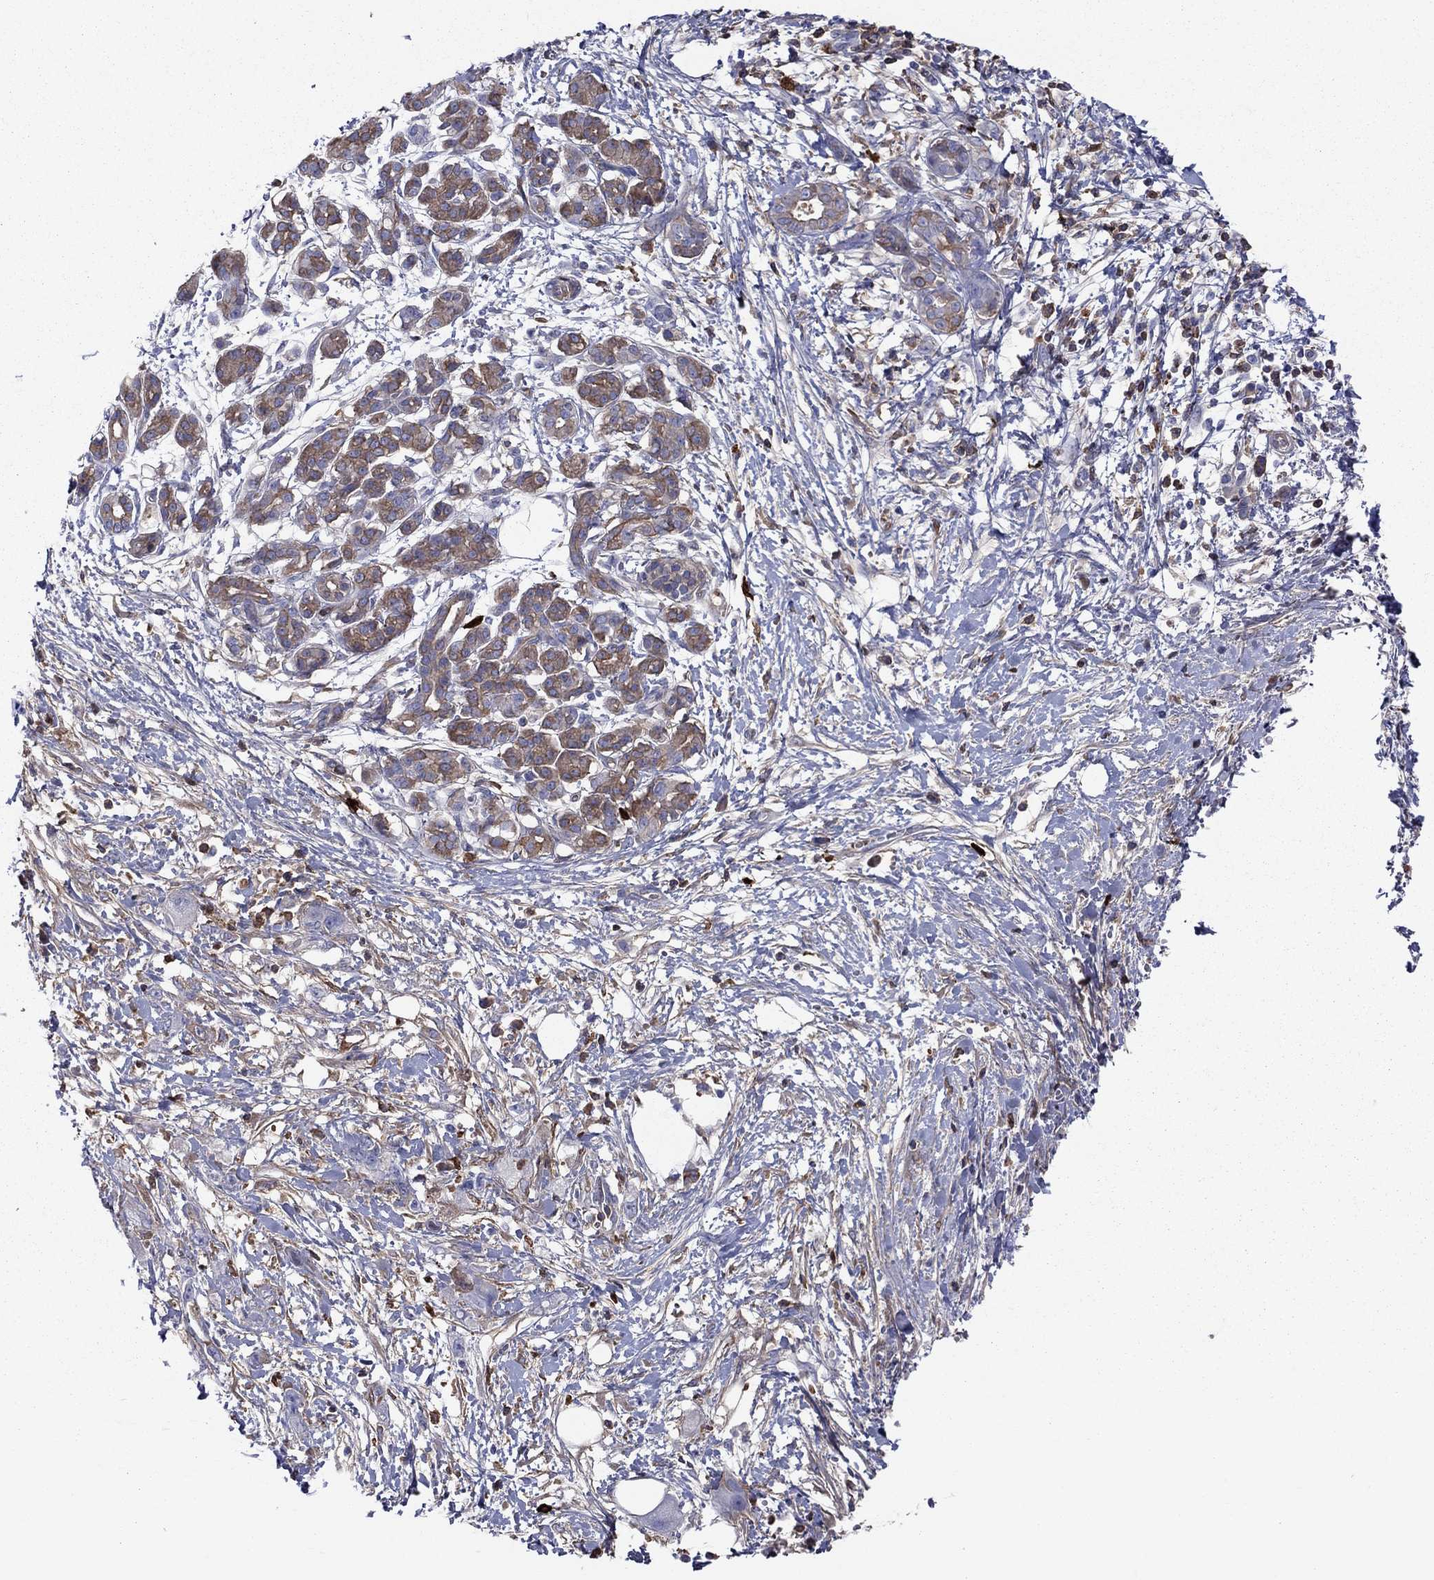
{"staining": {"intensity": "moderate", "quantity": ">75%", "location": "cytoplasmic/membranous"}, "tissue": "pancreatic cancer", "cell_type": "Tumor cells", "image_type": "cancer", "snomed": [{"axis": "morphology", "description": "Adenocarcinoma, NOS"}, {"axis": "topography", "description": "Pancreas"}], "caption": "Pancreatic cancer was stained to show a protein in brown. There is medium levels of moderate cytoplasmic/membranous positivity in about >75% of tumor cells.", "gene": "HPX", "patient": {"sex": "male", "age": 72}}